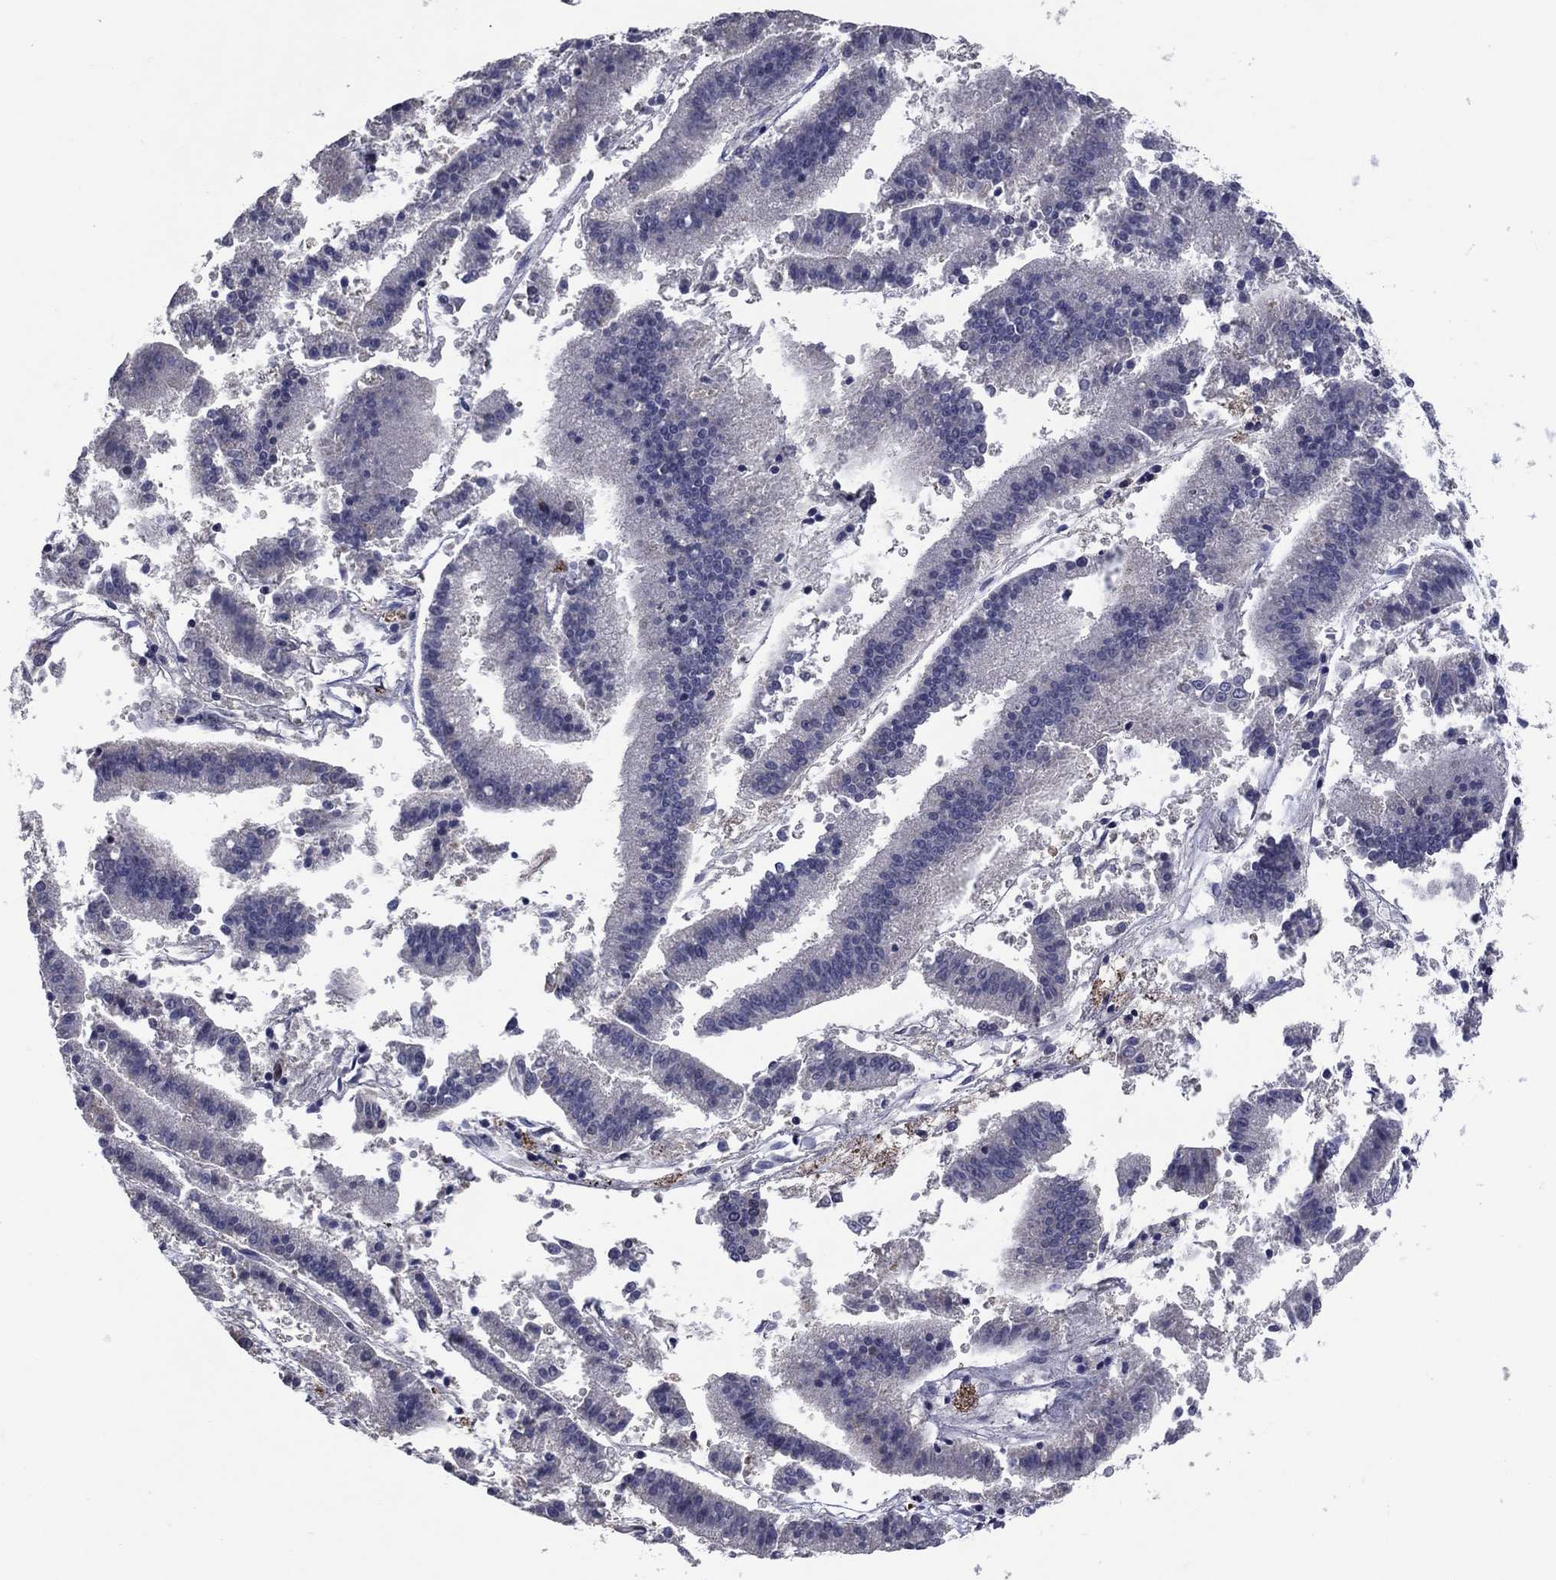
{"staining": {"intensity": "negative", "quantity": "none", "location": "none"}, "tissue": "endometrial cancer", "cell_type": "Tumor cells", "image_type": "cancer", "snomed": [{"axis": "morphology", "description": "Adenocarcinoma, NOS"}, {"axis": "topography", "description": "Endometrium"}], "caption": "The immunohistochemistry micrograph has no significant expression in tumor cells of adenocarcinoma (endometrial) tissue. (Brightfield microscopy of DAB (3,3'-diaminobenzidine) immunohistochemistry at high magnification).", "gene": "TYMS", "patient": {"sex": "female", "age": 66}}